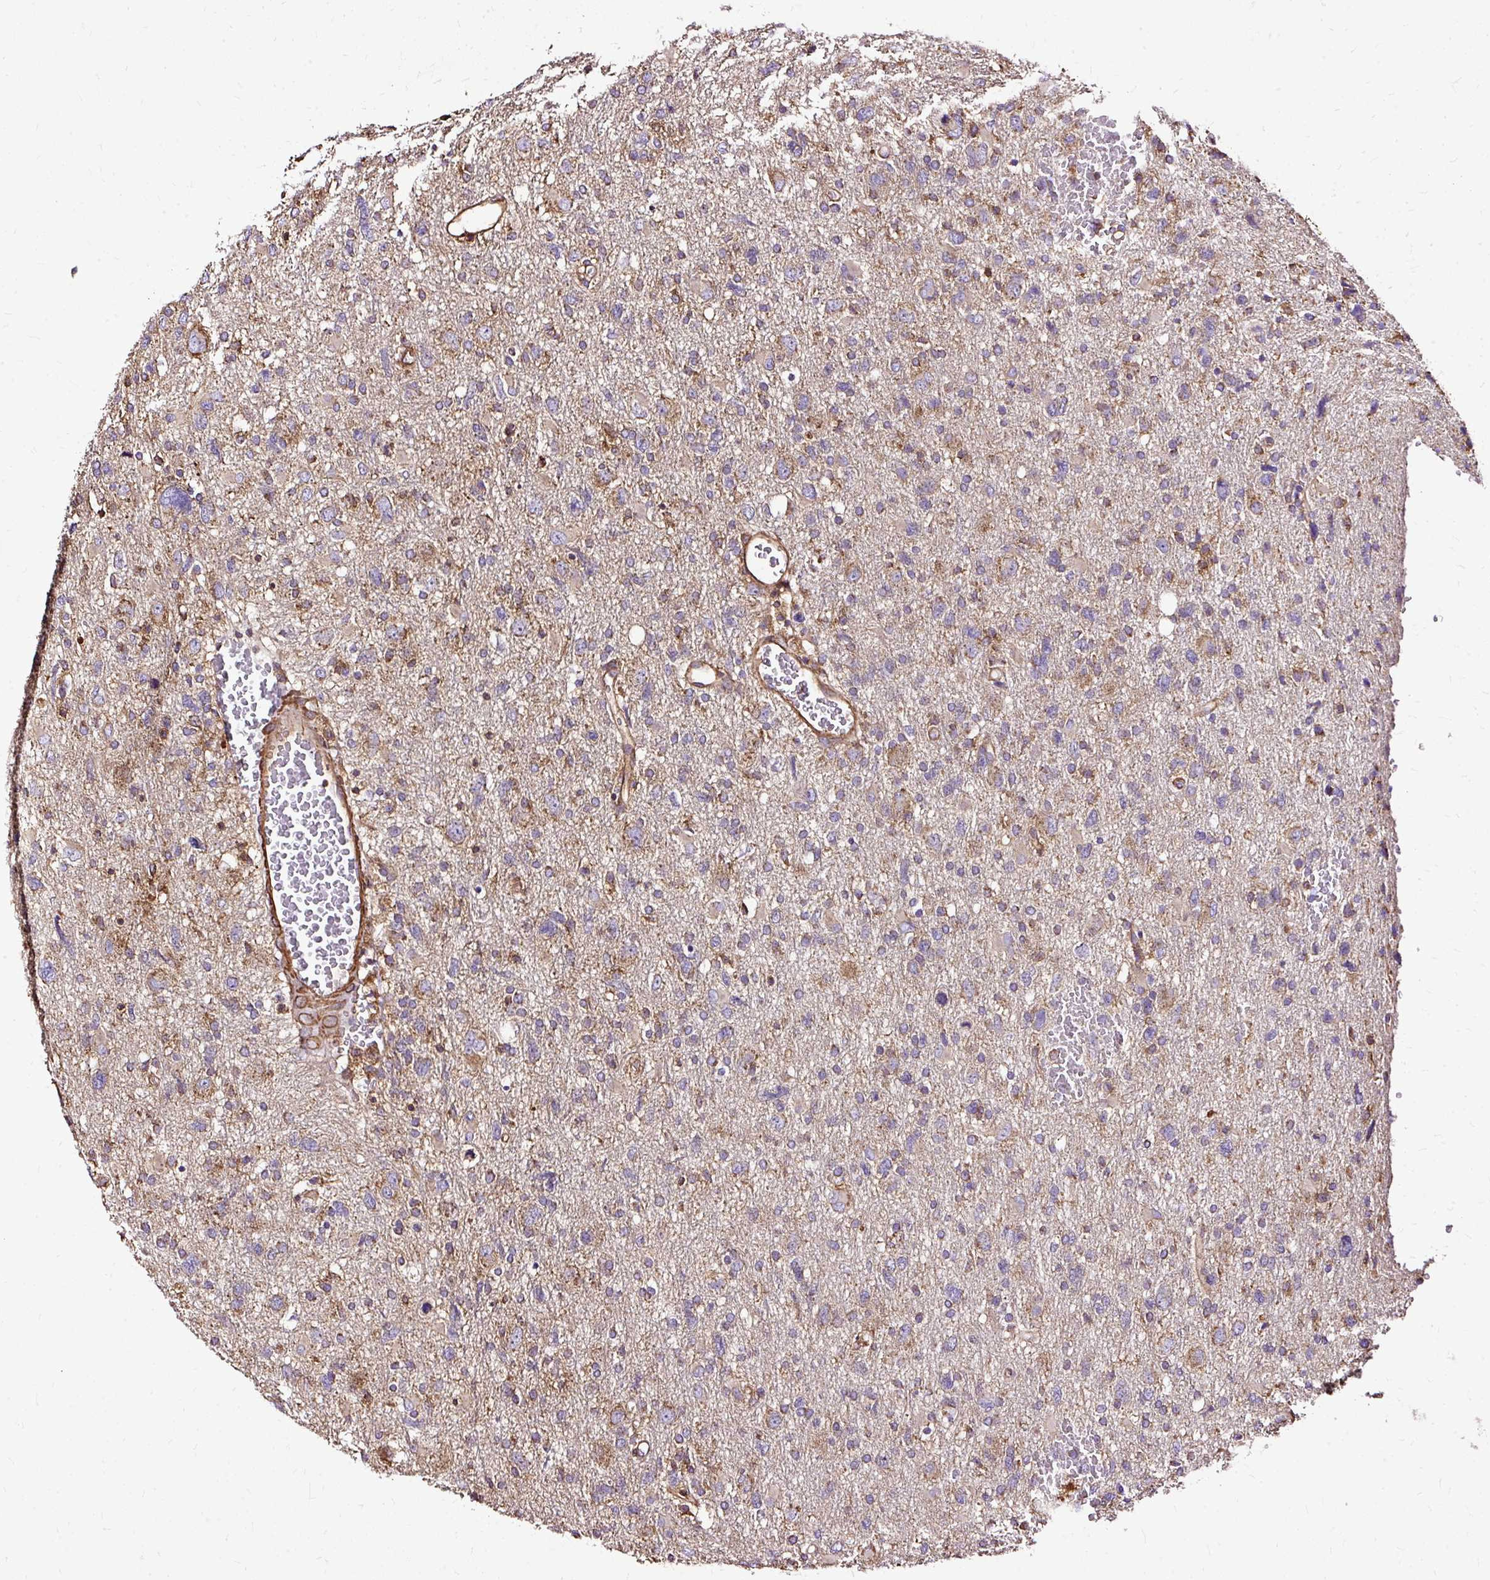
{"staining": {"intensity": "weak", "quantity": "<25%", "location": "cytoplasmic/membranous"}, "tissue": "glioma", "cell_type": "Tumor cells", "image_type": "cancer", "snomed": [{"axis": "morphology", "description": "Glioma, malignant, High grade"}, {"axis": "topography", "description": "Brain"}], "caption": "The immunohistochemistry histopathology image has no significant expression in tumor cells of malignant glioma (high-grade) tissue.", "gene": "KLHL11", "patient": {"sex": "male", "age": 61}}